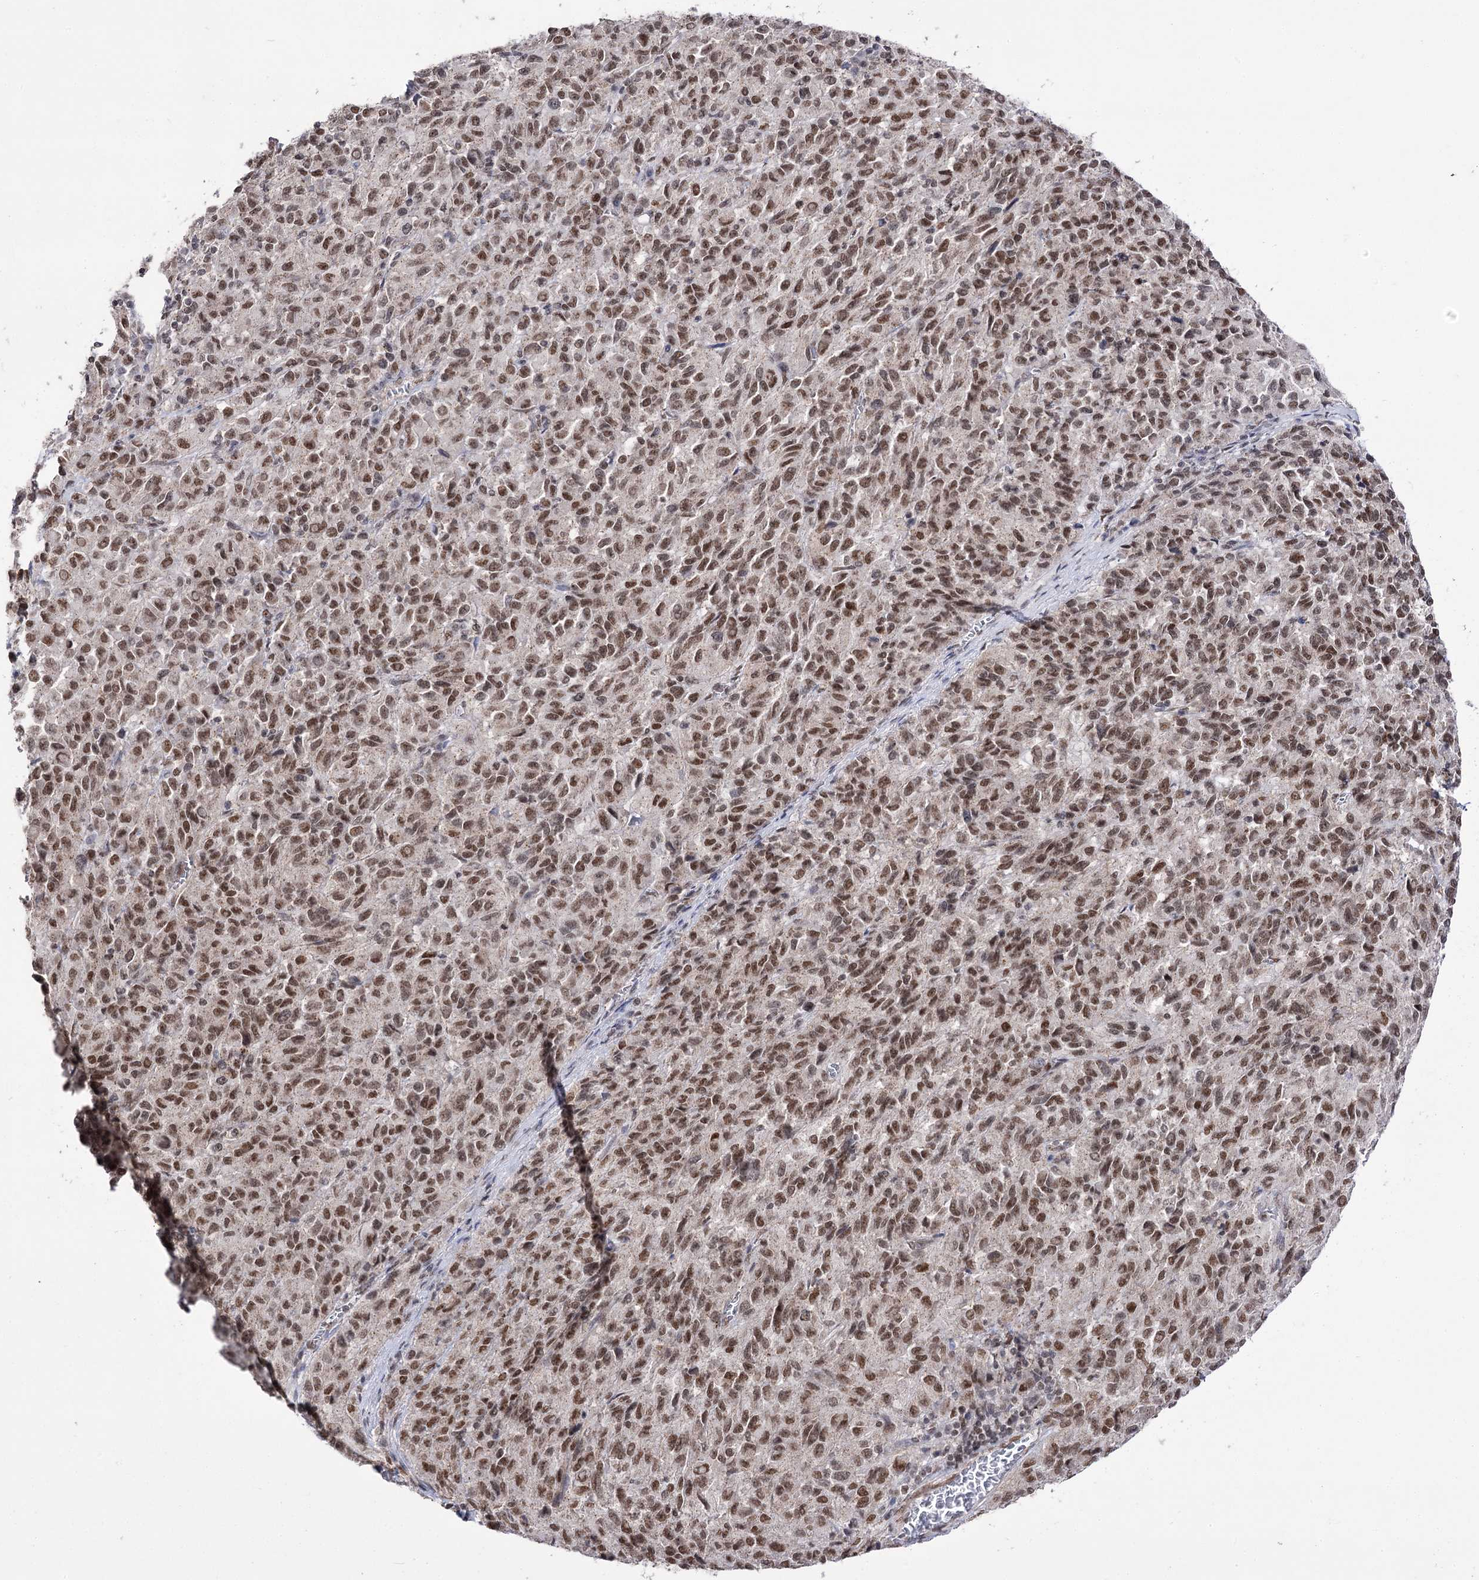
{"staining": {"intensity": "moderate", "quantity": ">75%", "location": "nuclear"}, "tissue": "melanoma", "cell_type": "Tumor cells", "image_type": "cancer", "snomed": [{"axis": "morphology", "description": "Malignant melanoma, Metastatic site"}, {"axis": "topography", "description": "Lung"}], "caption": "Malignant melanoma (metastatic site) was stained to show a protein in brown. There is medium levels of moderate nuclear positivity in about >75% of tumor cells.", "gene": "VGLL4", "patient": {"sex": "male", "age": 64}}